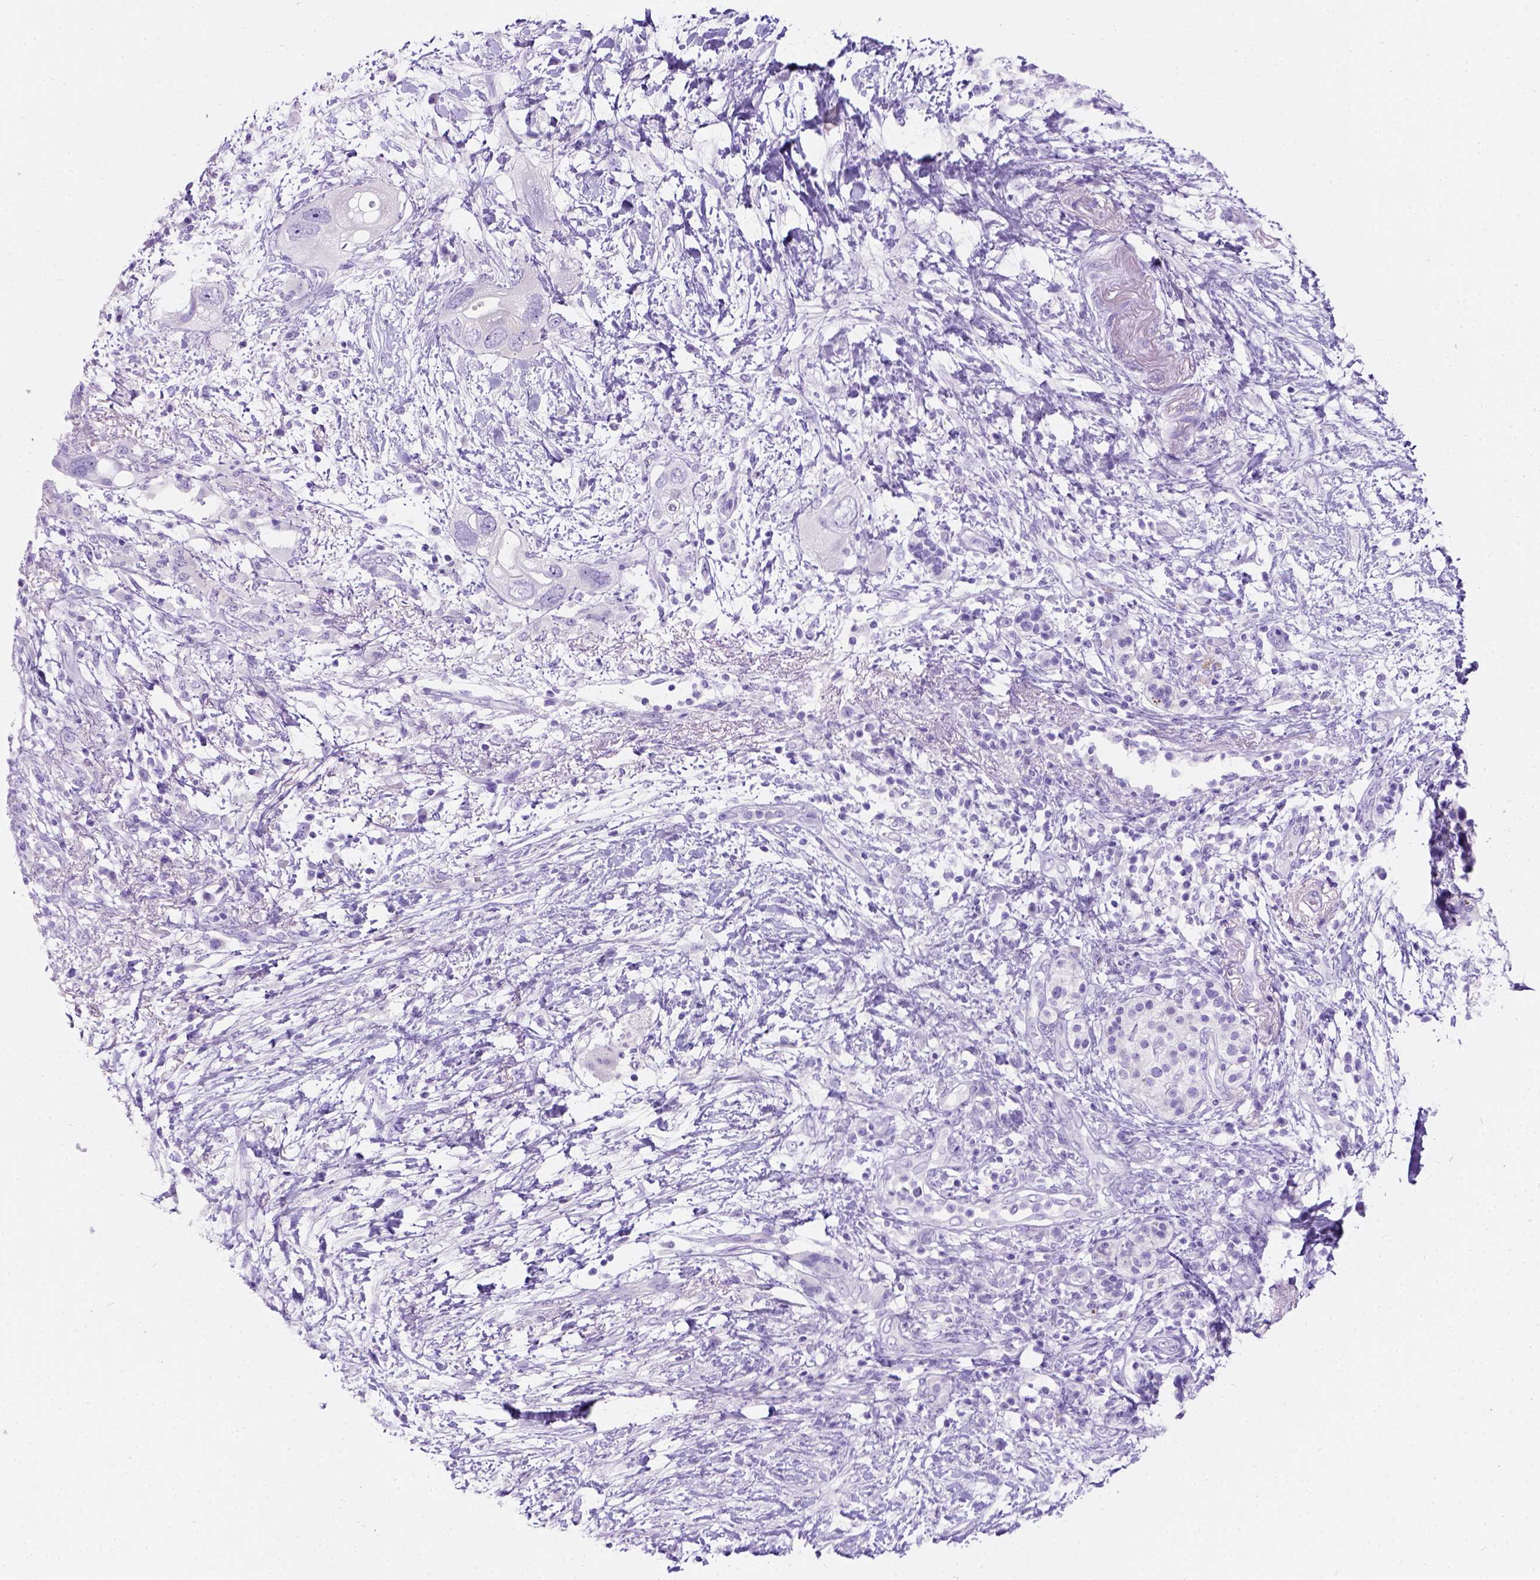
{"staining": {"intensity": "negative", "quantity": "none", "location": "none"}, "tissue": "pancreatic cancer", "cell_type": "Tumor cells", "image_type": "cancer", "snomed": [{"axis": "morphology", "description": "Adenocarcinoma, NOS"}, {"axis": "topography", "description": "Pancreas"}], "caption": "High magnification brightfield microscopy of pancreatic cancer (adenocarcinoma) stained with DAB (brown) and counterstained with hematoxylin (blue): tumor cells show no significant expression. (Stains: DAB (3,3'-diaminobenzidine) immunohistochemistry with hematoxylin counter stain, Microscopy: brightfield microscopy at high magnification).", "gene": "C7orf57", "patient": {"sex": "female", "age": 72}}